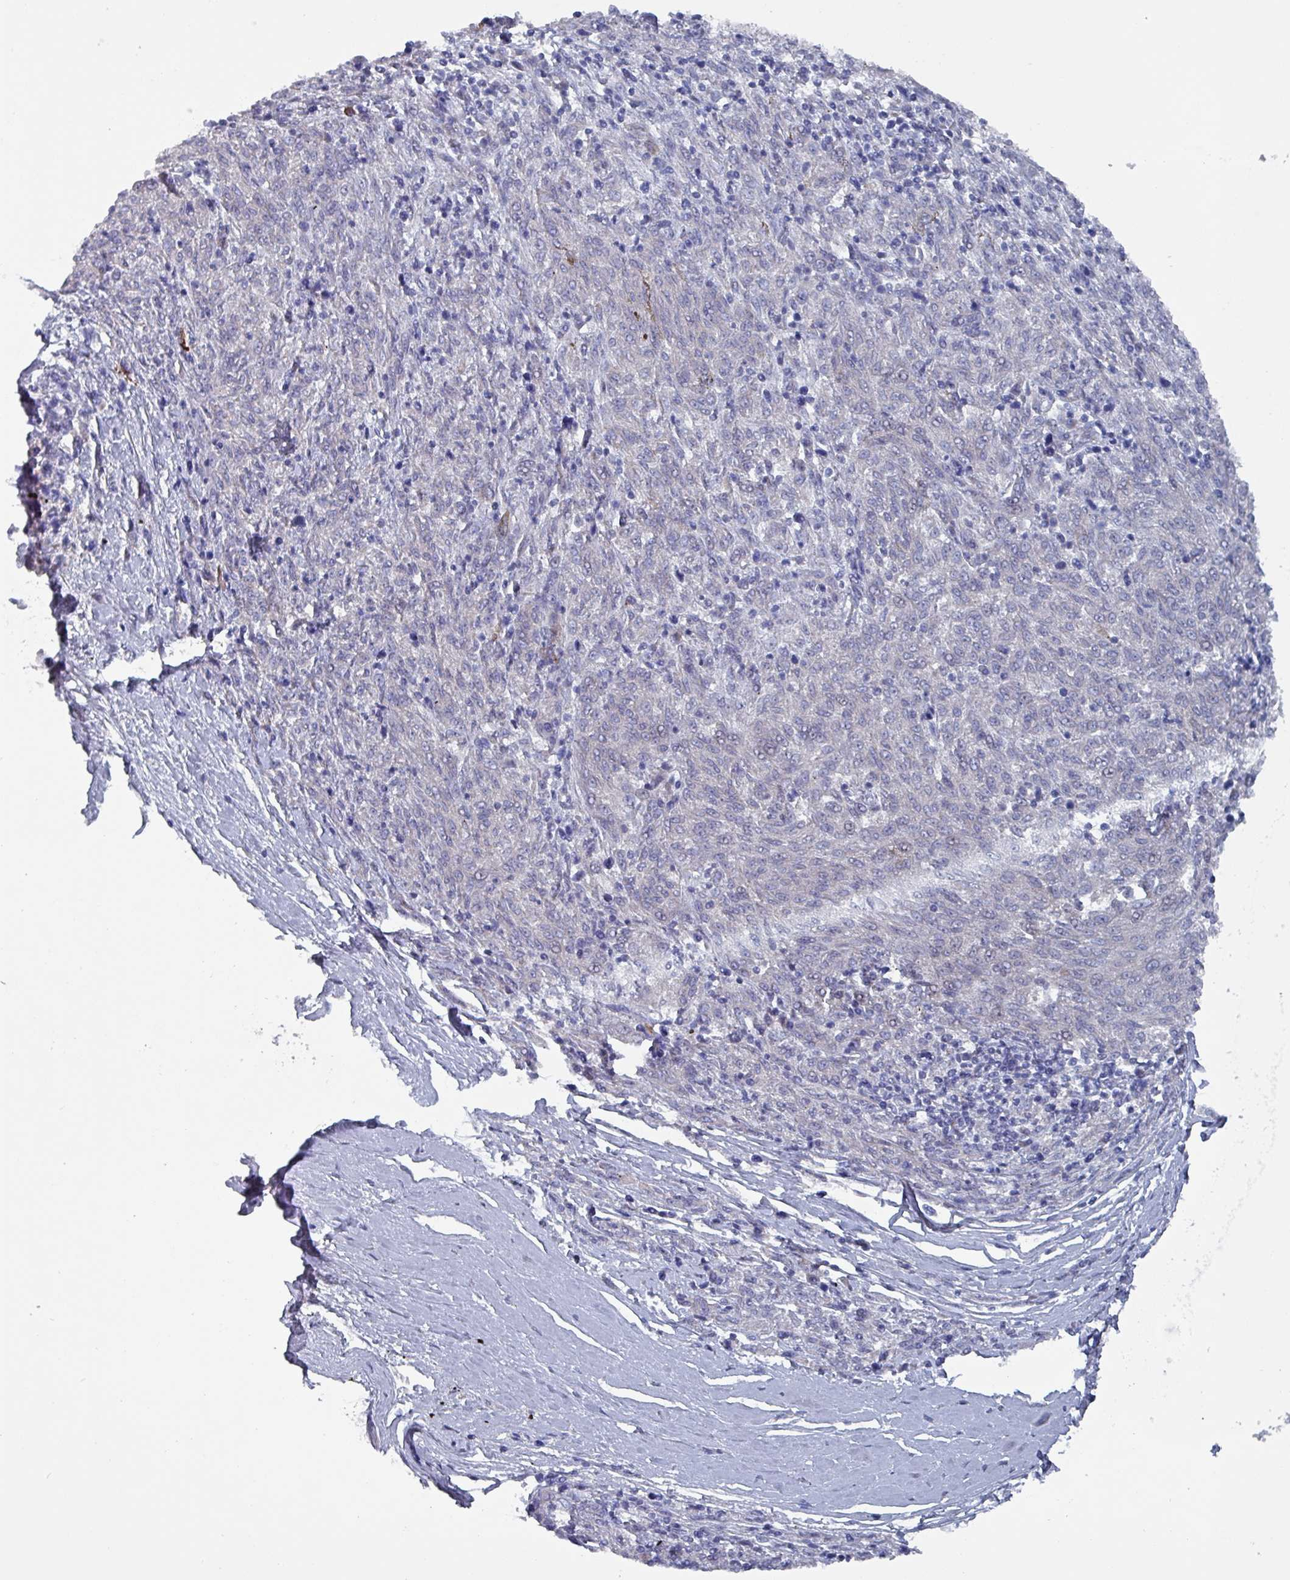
{"staining": {"intensity": "negative", "quantity": "none", "location": "none"}, "tissue": "melanoma", "cell_type": "Tumor cells", "image_type": "cancer", "snomed": [{"axis": "morphology", "description": "Malignant melanoma, NOS"}, {"axis": "topography", "description": "Skin"}], "caption": "Malignant melanoma stained for a protein using immunohistochemistry demonstrates no positivity tumor cells.", "gene": "DRD5", "patient": {"sex": "female", "age": 72}}